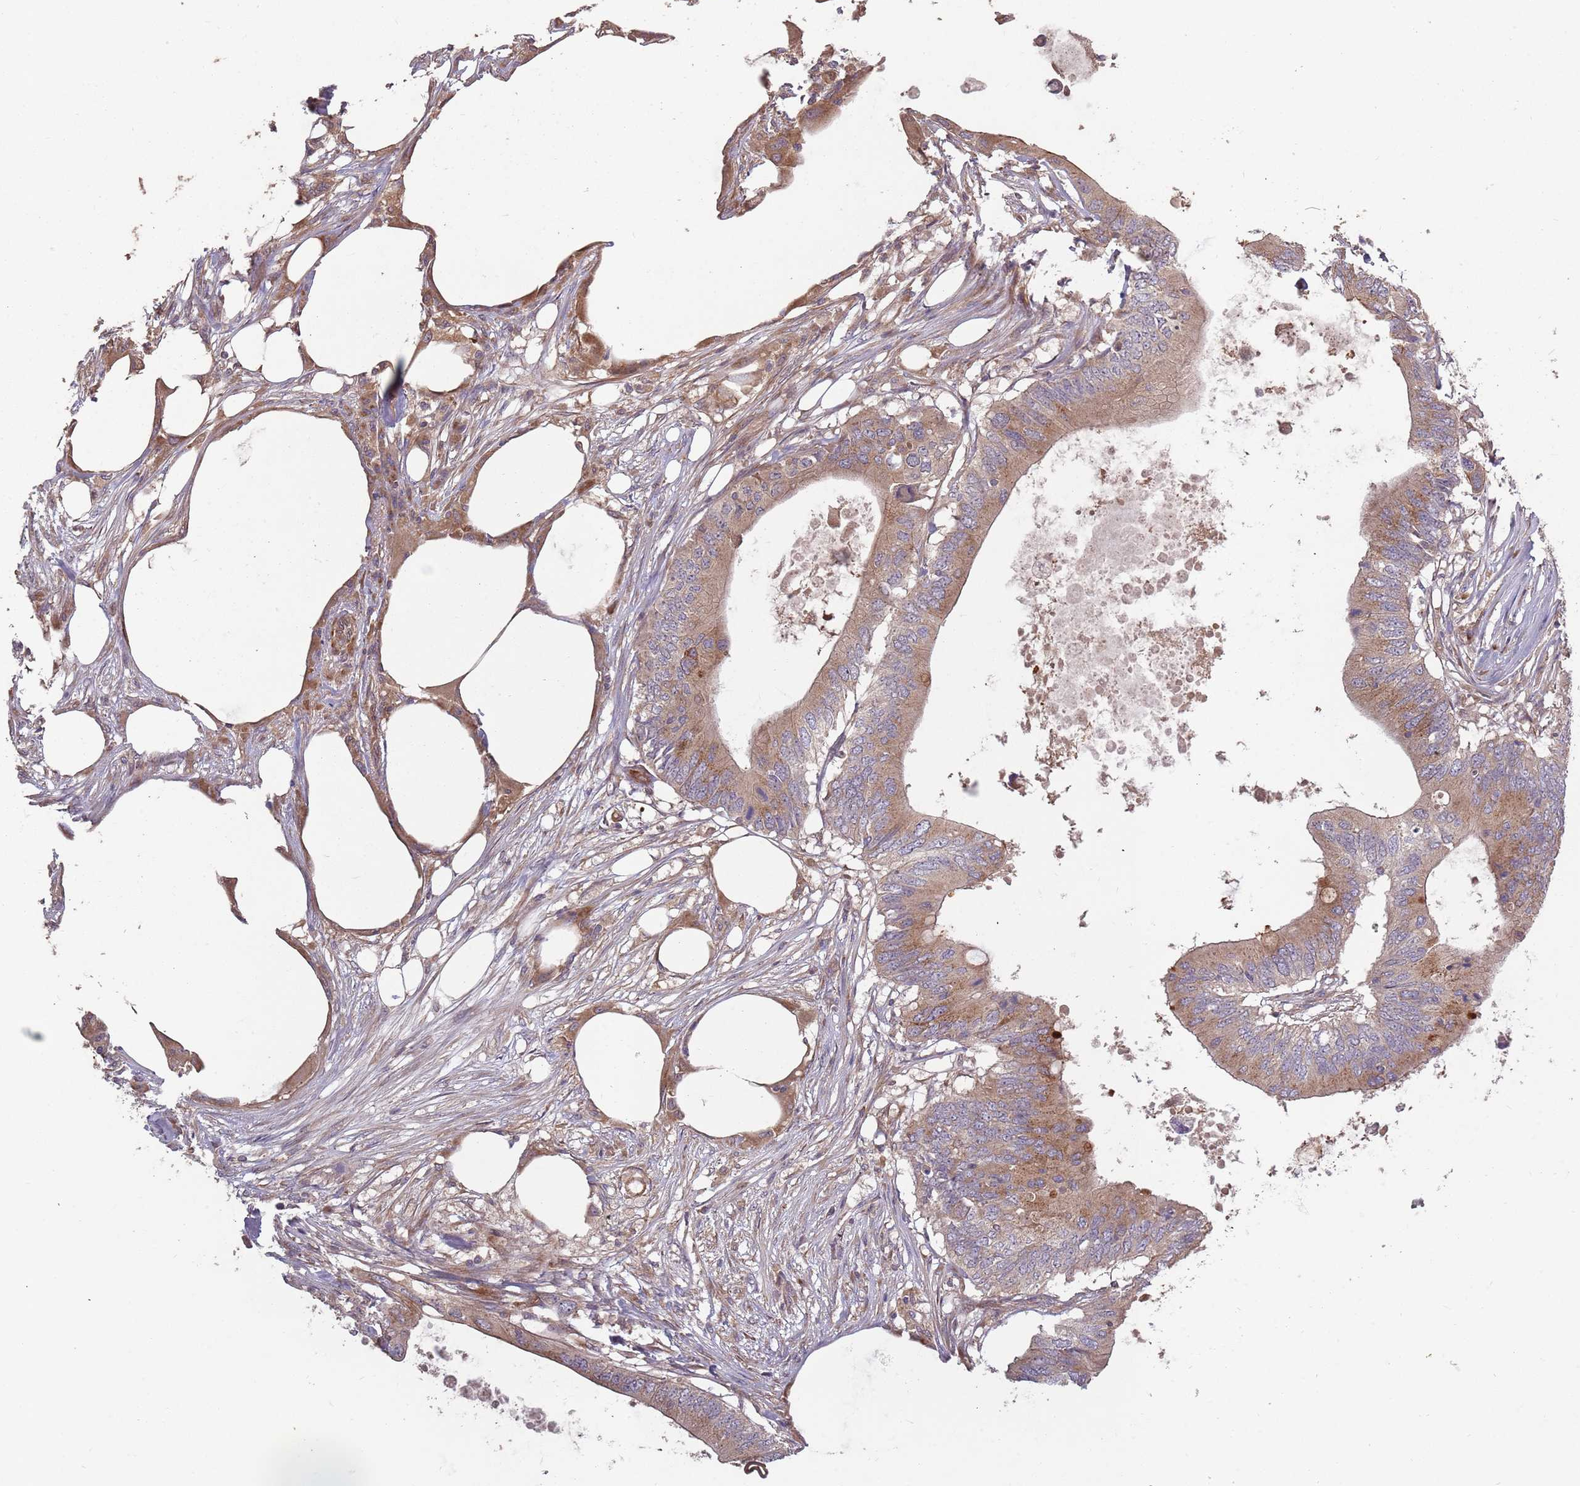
{"staining": {"intensity": "moderate", "quantity": ">75%", "location": "cytoplasmic/membranous"}, "tissue": "colorectal cancer", "cell_type": "Tumor cells", "image_type": "cancer", "snomed": [{"axis": "morphology", "description": "Adenocarcinoma, NOS"}, {"axis": "topography", "description": "Colon"}], "caption": "Protein analysis of colorectal cancer (adenocarcinoma) tissue exhibits moderate cytoplasmic/membranous staining in about >75% of tumor cells.", "gene": "PLD6", "patient": {"sex": "male", "age": 71}}